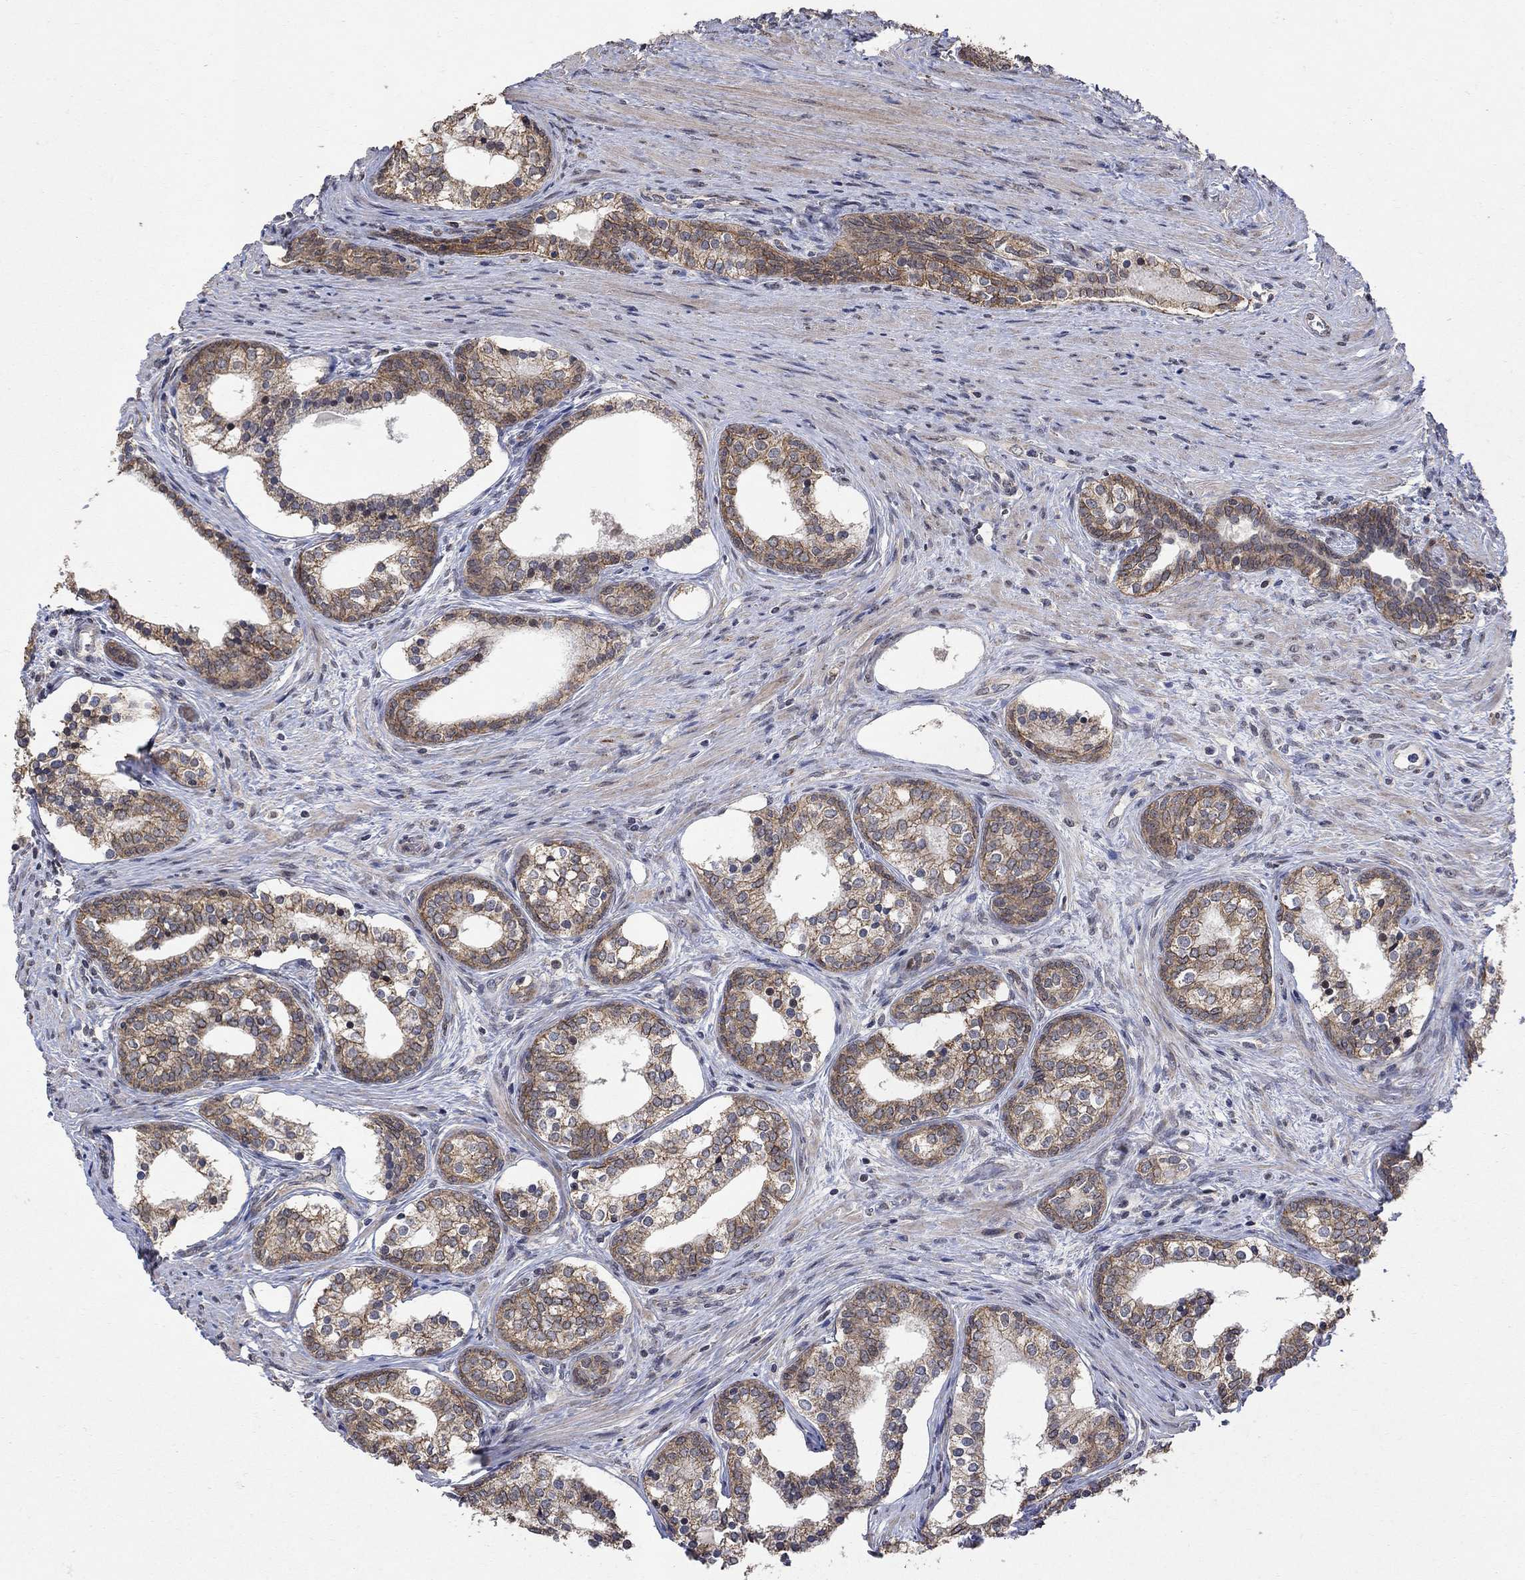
{"staining": {"intensity": "strong", "quantity": "25%-75%", "location": "cytoplasmic/membranous"}, "tissue": "prostate cancer", "cell_type": "Tumor cells", "image_type": "cancer", "snomed": [{"axis": "morphology", "description": "Adenocarcinoma, NOS"}, {"axis": "morphology", "description": "Adenocarcinoma, High grade"}, {"axis": "topography", "description": "Prostate"}], "caption": "Protein expression analysis of prostate cancer displays strong cytoplasmic/membranous positivity in approximately 25%-75% of tumor cells.", "gene": "ANKRA2", "patient": {"sex": "male", "age": 61}}